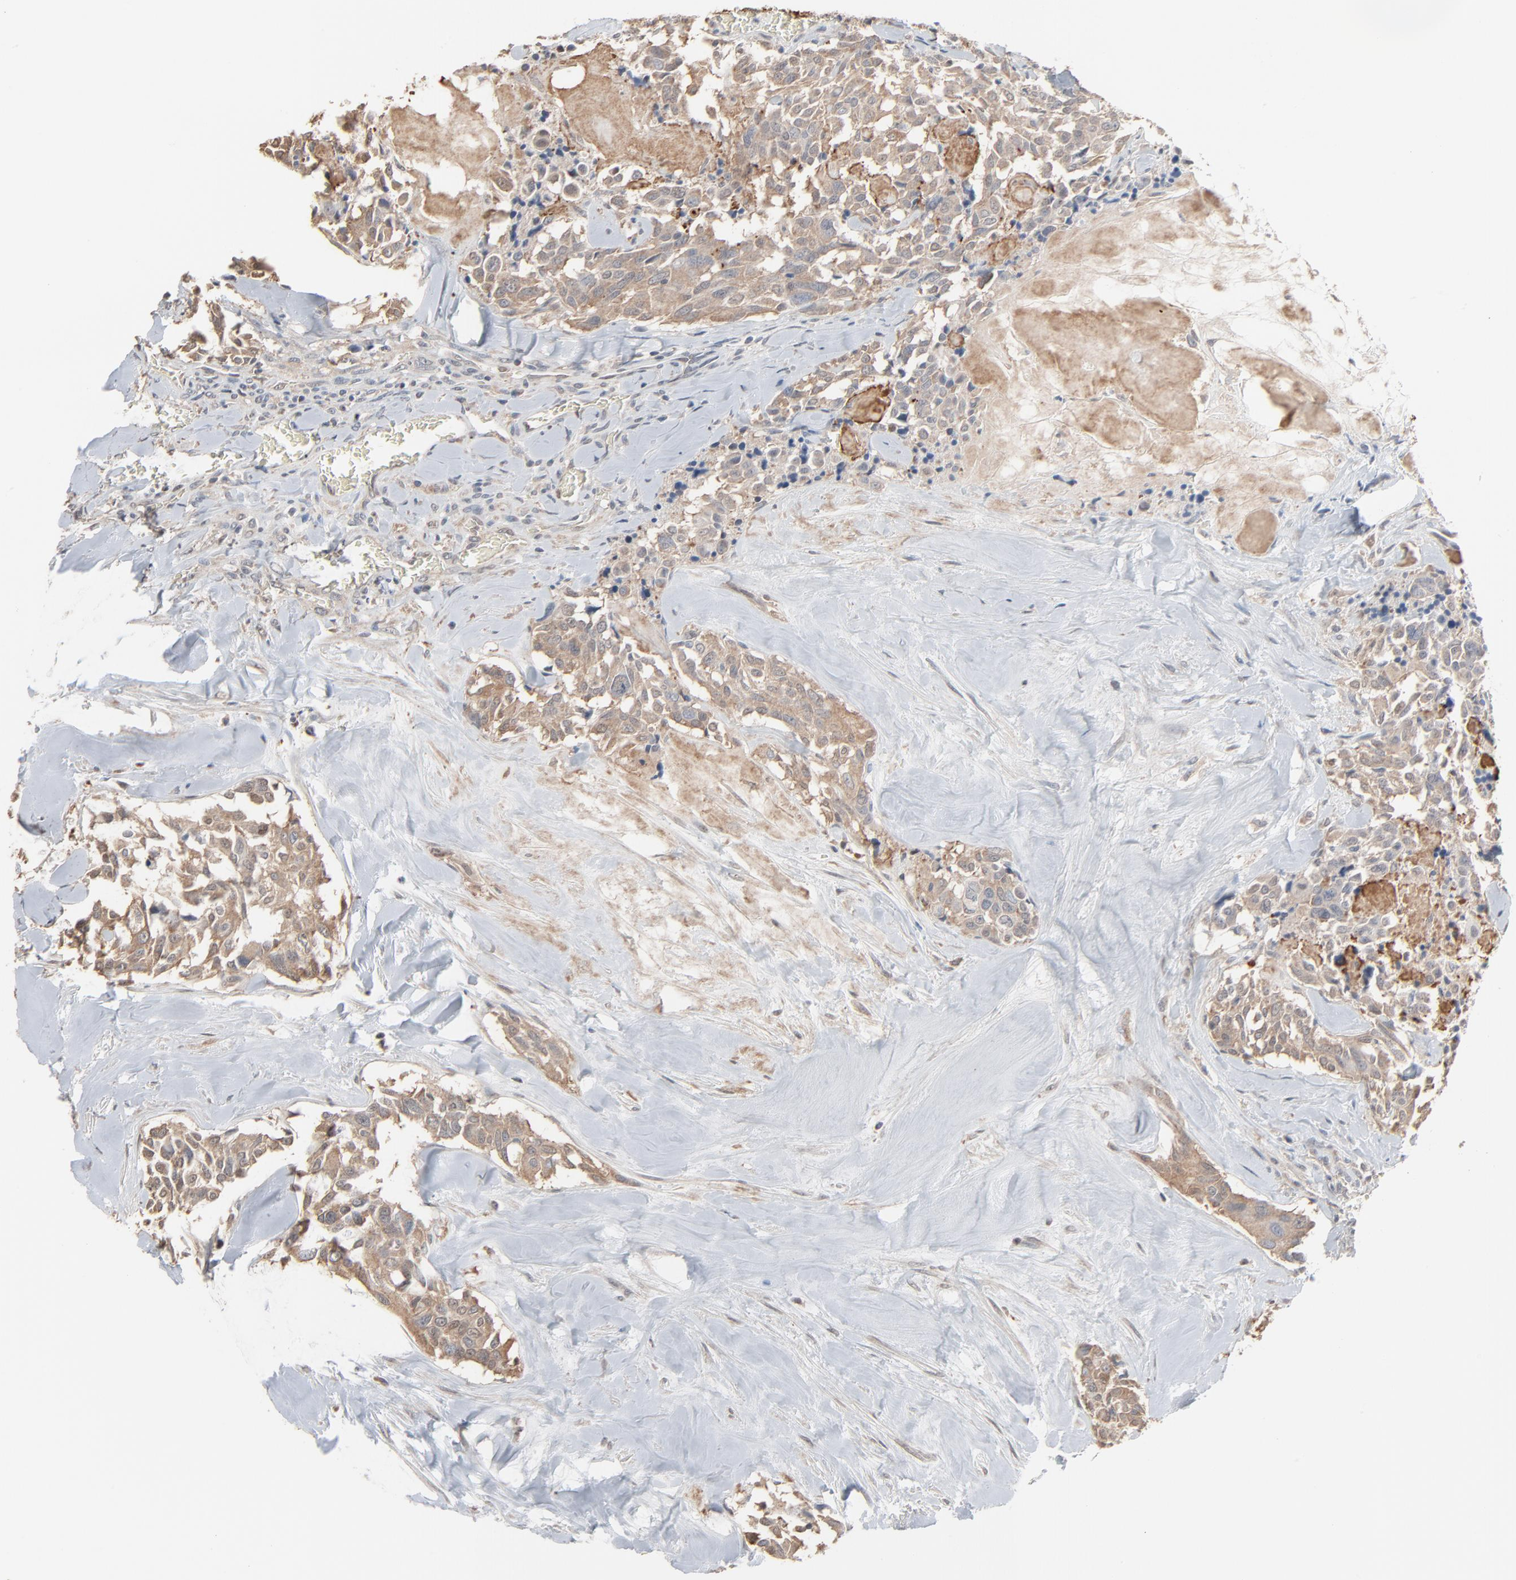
{"staining": {"intensity": "weak", "quantity": ">75%", "location": "cytoplasmic/membranous"}, "tissue": "thyroid cancer", "cell_type": "Tumor cells", "image_type": "cancer", "snomed": [{"axis": "morphology", "description": "Carcinoma, NOS"}, {"axis": "morphology", "description": "Carcinoid, malignant, NOS"}, {"axis": "topography", "description": "Thyroid gland"}], "caption": "This histopathology image reveals thyroid carcinoid (malignant) stained with IHC to label a protein in brown. The cytoplasmic/membranous of tumor cells show weak positivity for the protein. Nuclei are counter-stained blue.", "gene": "CCT5", "patient": {"sex": "male", "age": 33}}